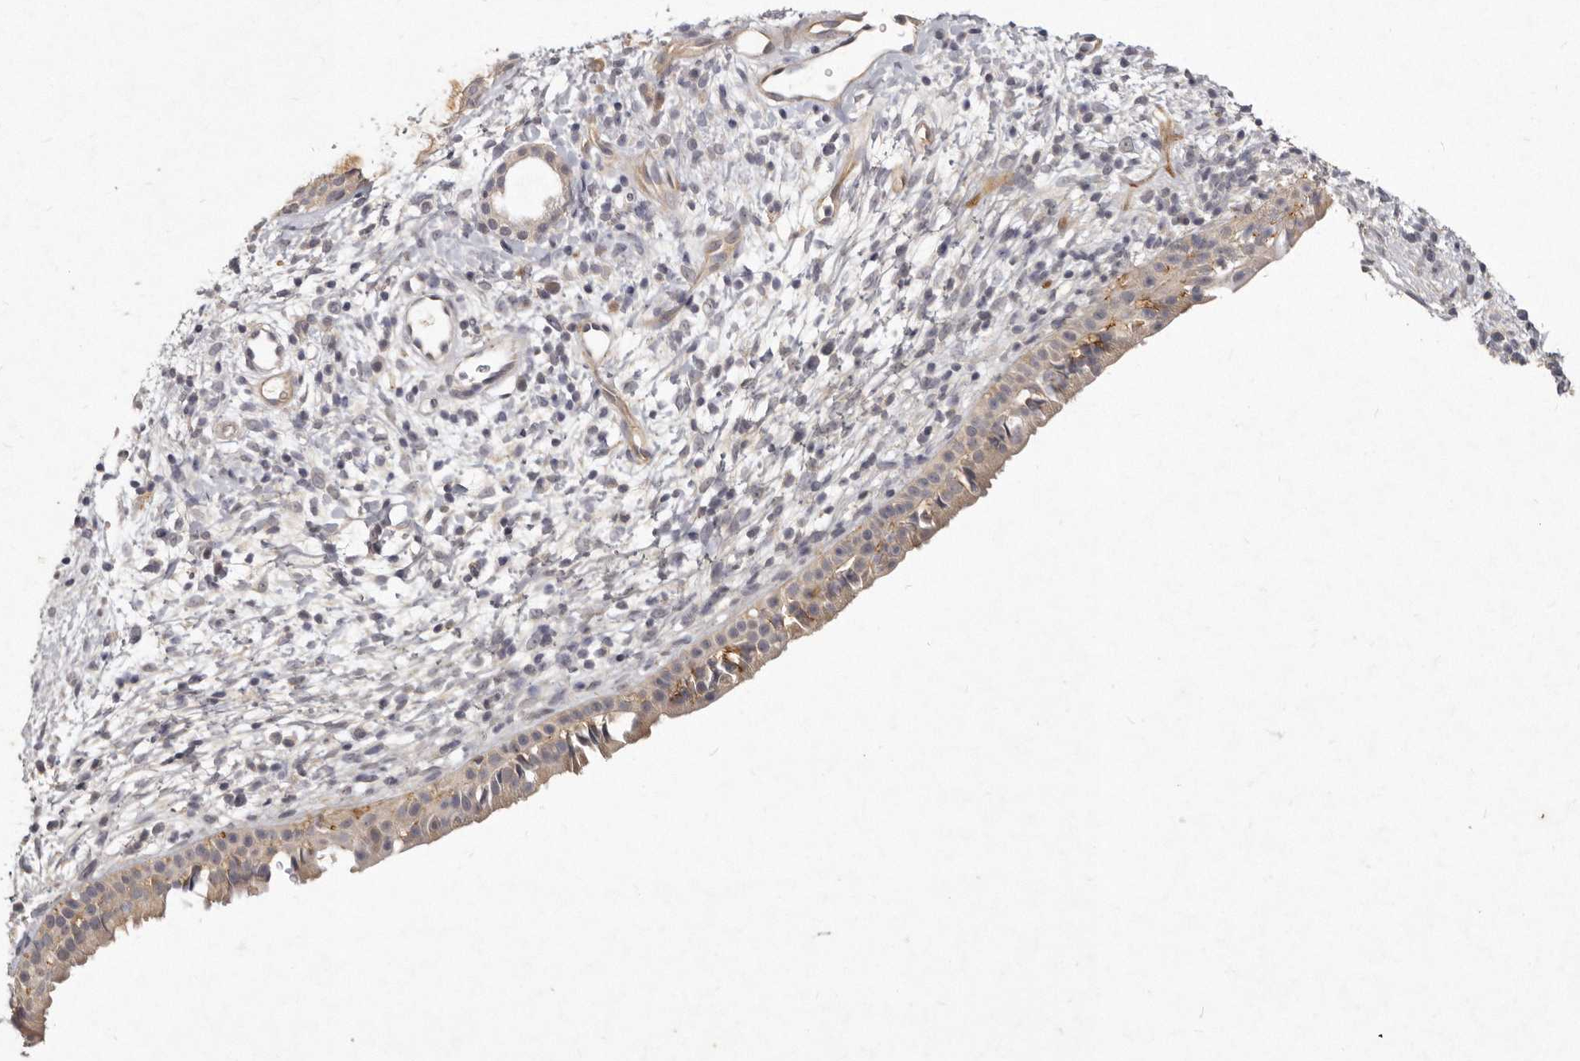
{"staining": {"intensity": "weak", "quantity": "25%-75%", "location": "cytoplasmic/membranous"}, "tissue": "nasopharynx", "cell_type": "Respiratory epithelial cells", "image_type": "normal", "snomed": [{"axis": "morphology", "description": "Normal tissue, NOS"}, {"axis": "topography", "description": "Nasopharynx"}], "caption": "This micrograph displays normal nasopharynx stained with IHC to label a protein in brown. The cytoplasmic/membranous of respiratory epithelial cells show weak positivity for the protein. Nuclei are counter-stained blue.", "gene": "SLC22A1", "patient": {"sex": "male", "age": 22}}